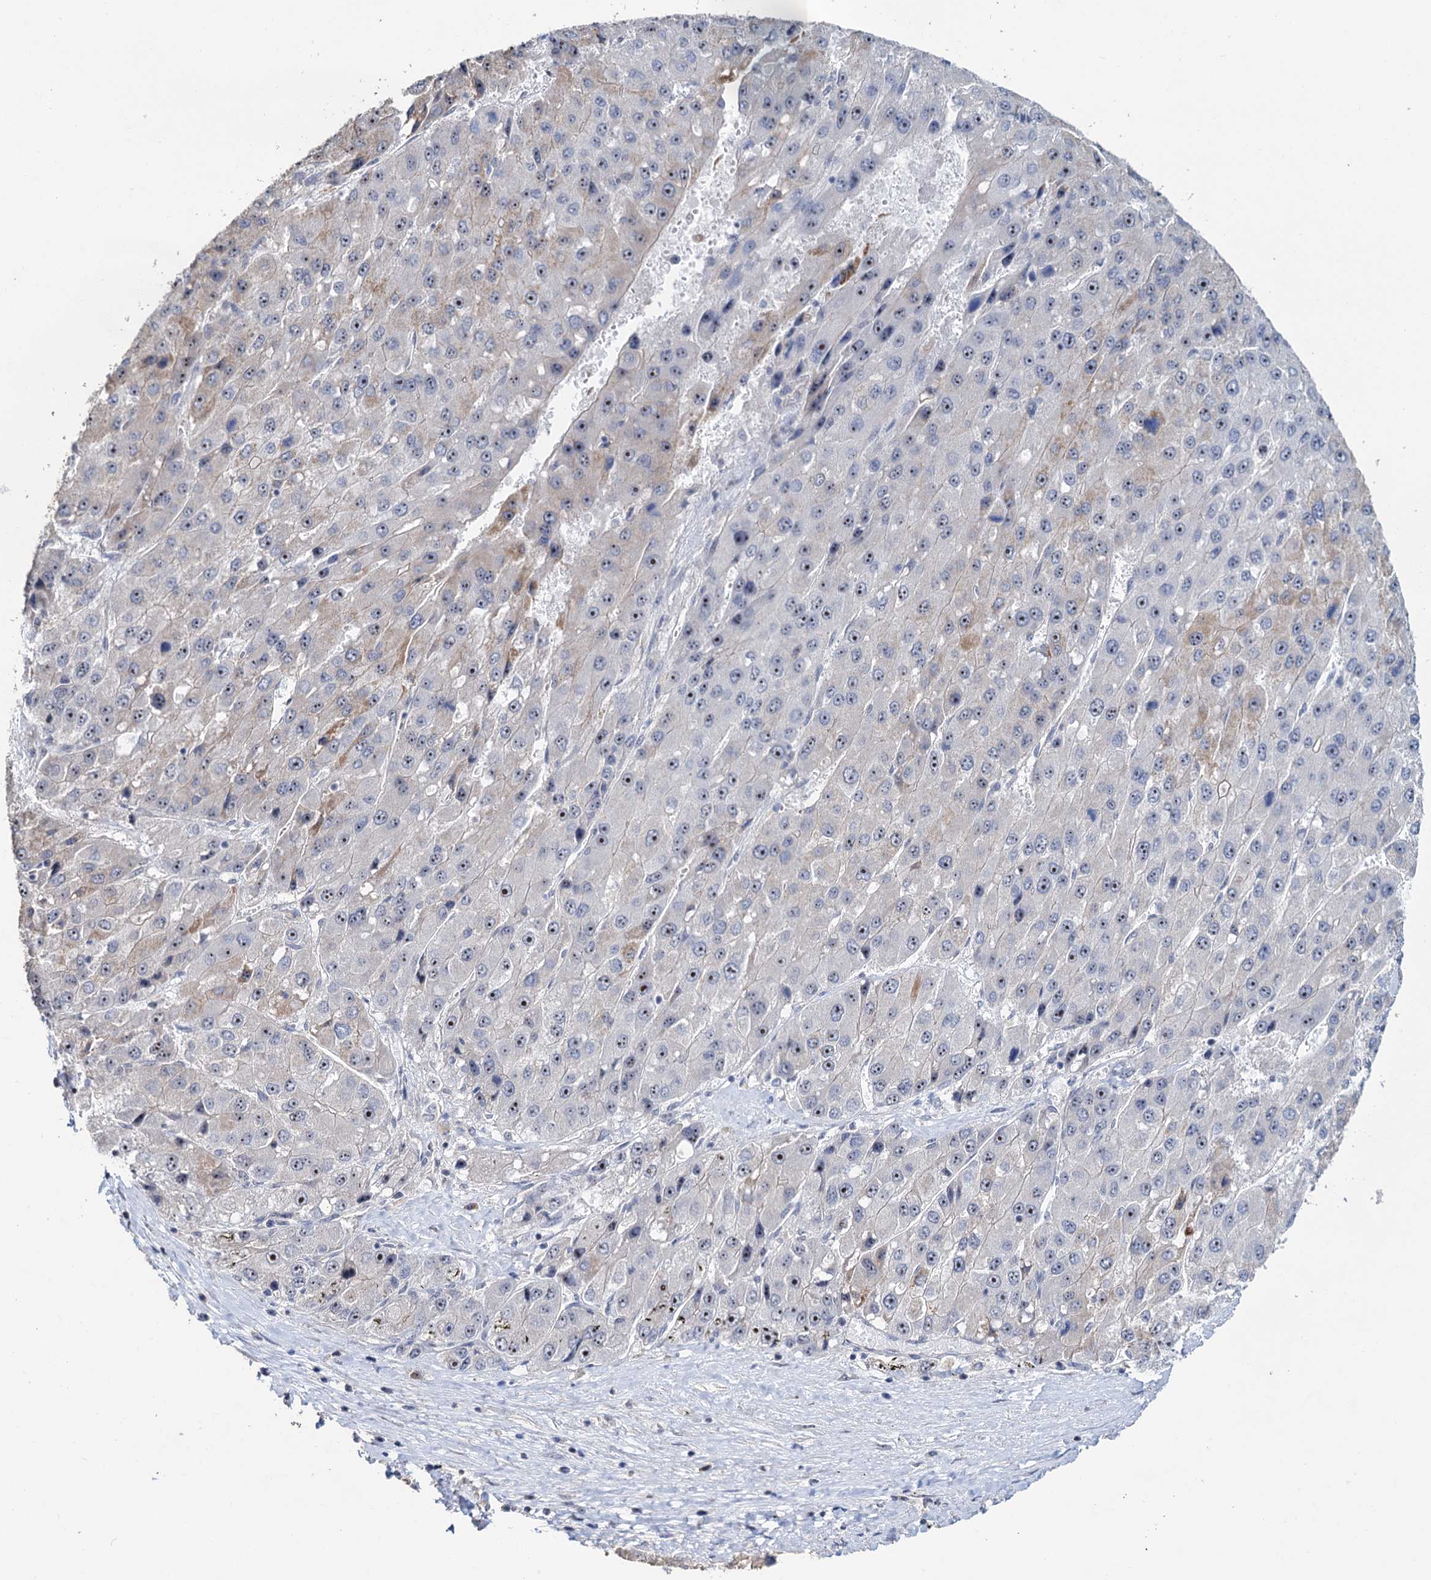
{"staining": {"intensity": "moderate", "quantity": "<25%", "location": "nuclear"}, "tissue": "liver cancer", "cell_type": "Tumor cells", "image_type": "cancer", "snomed": [{"axis": "morphology", "description": "Carcinoma, Hepatocellular, NOS"}, {"axis": "topography", "description": "Liver"}], "caption": "Immunohistochemical staining of human liver hepatocellular carcinoma reveals low levels of moderate nuclear expression in about <25% of tumor cells.", "gene": "C2CD3", "patient": {"sex": "female", "age": 73}}